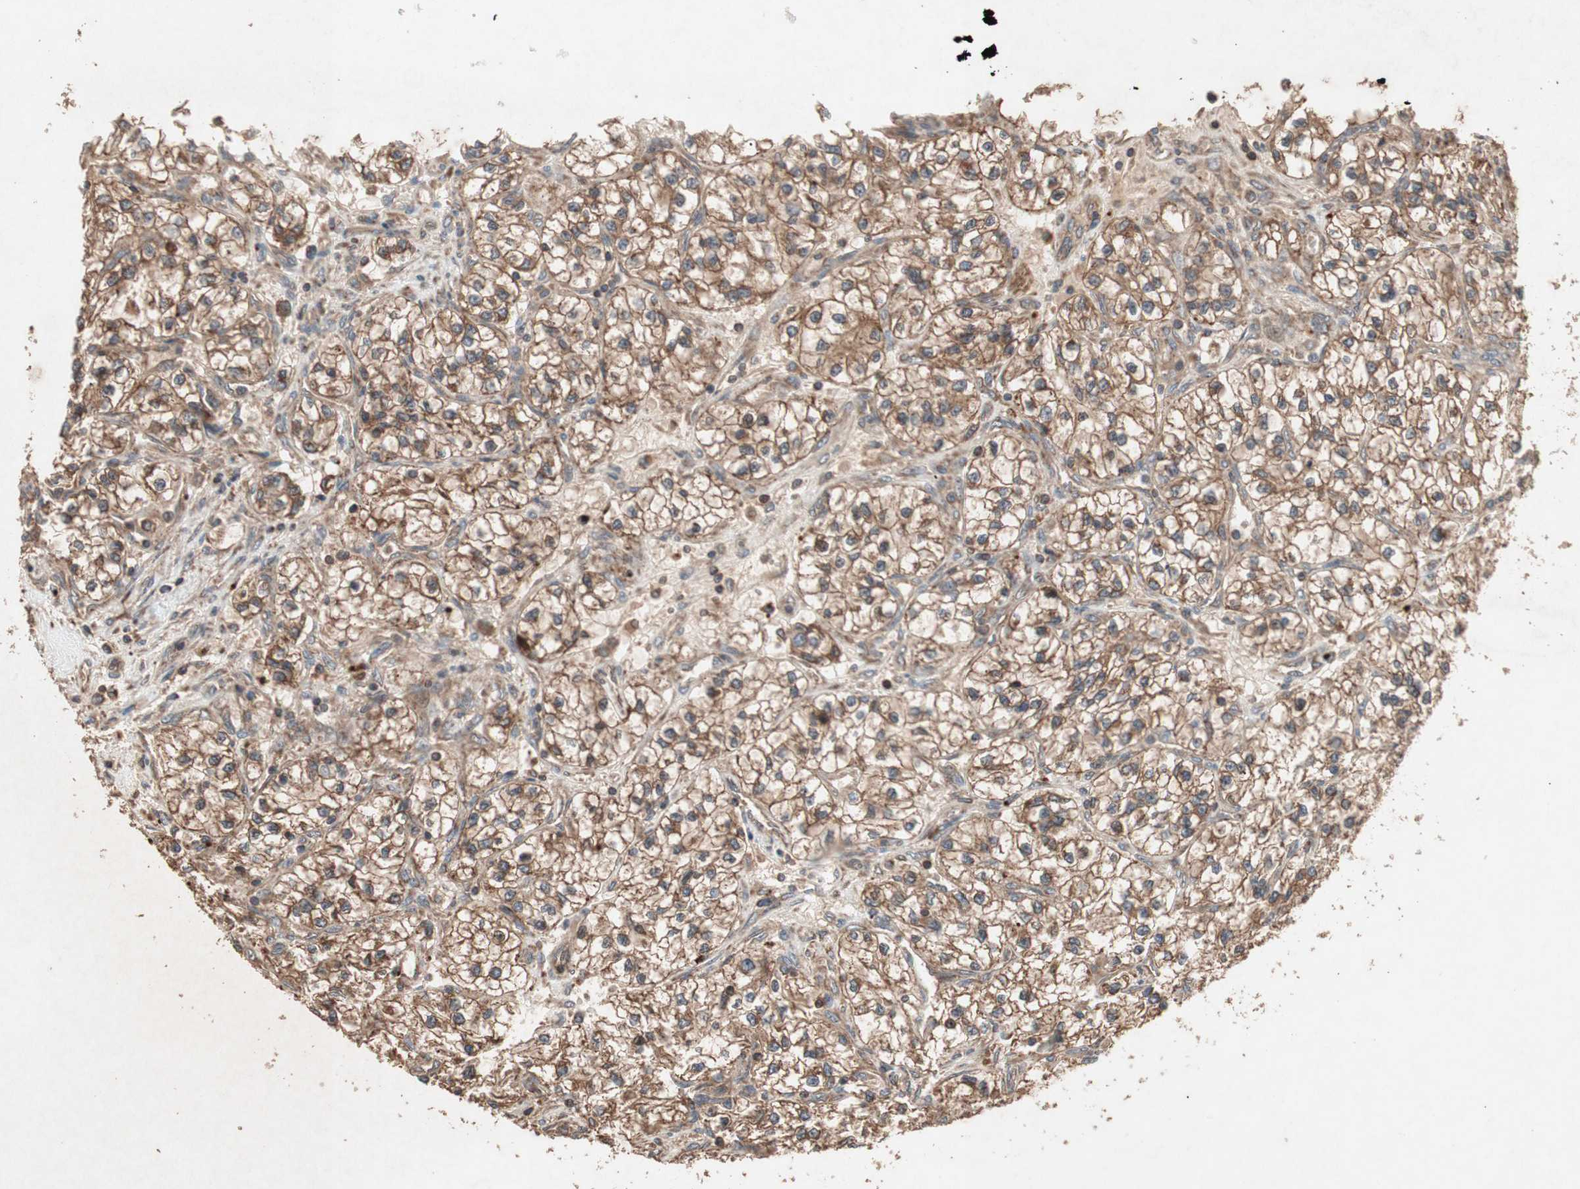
{"staining": {"intensity": "strong", "quantity": ">75%", "location": "cytoplasmic/membranous"}, "tissue": "renal cancer", "cell_type": "Tumor cells", "image_type": "cancer", "snomed": [{"axis": "morphology", "description": "Adenocarcinoma, NOS"}, {"axis": "topography", "description": "Kidney"}], "caption": "Protein analysis of renal adenocarcinoma tissue demonstrates strong cytoplasmic/membranous expression in approximately >75% of tumor cells. Nuclei are stained in blue.", "gene": "RAB1A", "patient": {"sex": "female", "age": 57}}